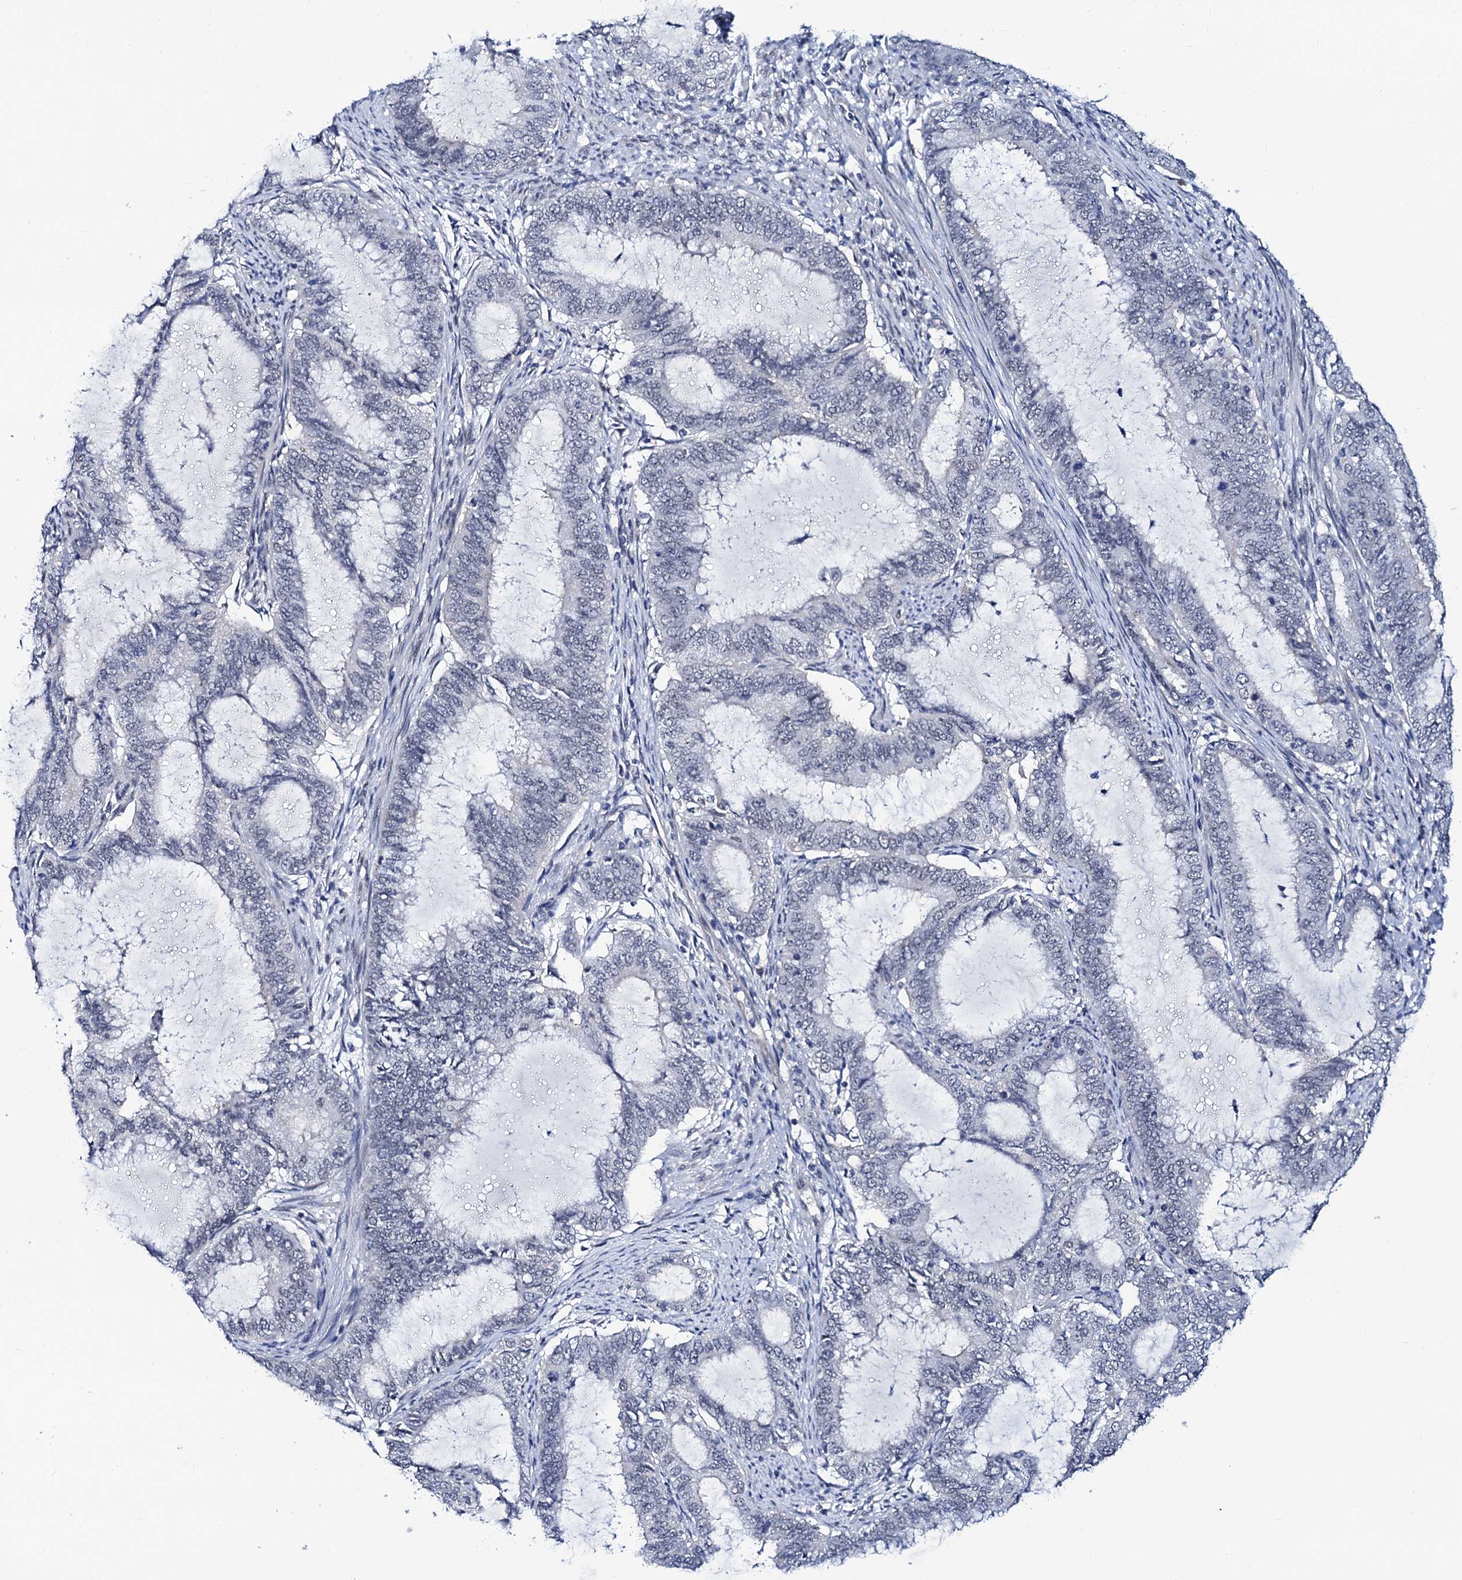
{"staining": {"intensity": "weak", "quantity": "<25%", "location": "nuclear"}, "tissue": "endometrial cancer", "cell_type": "Tumor cells", "image_type": "cancer", "snomed": [{"axis": "morphology", "description": "Adenocarcinoma, NOS"}, {"axis": "topography", "description": "Endometrium"}], "caption": "Micrograph shows no significant protein staining in tumor cells of endometrial cancer (adenocarcinoma).", "gene": "C16orf87", "patient": {"sex": "female", "age": 51}}